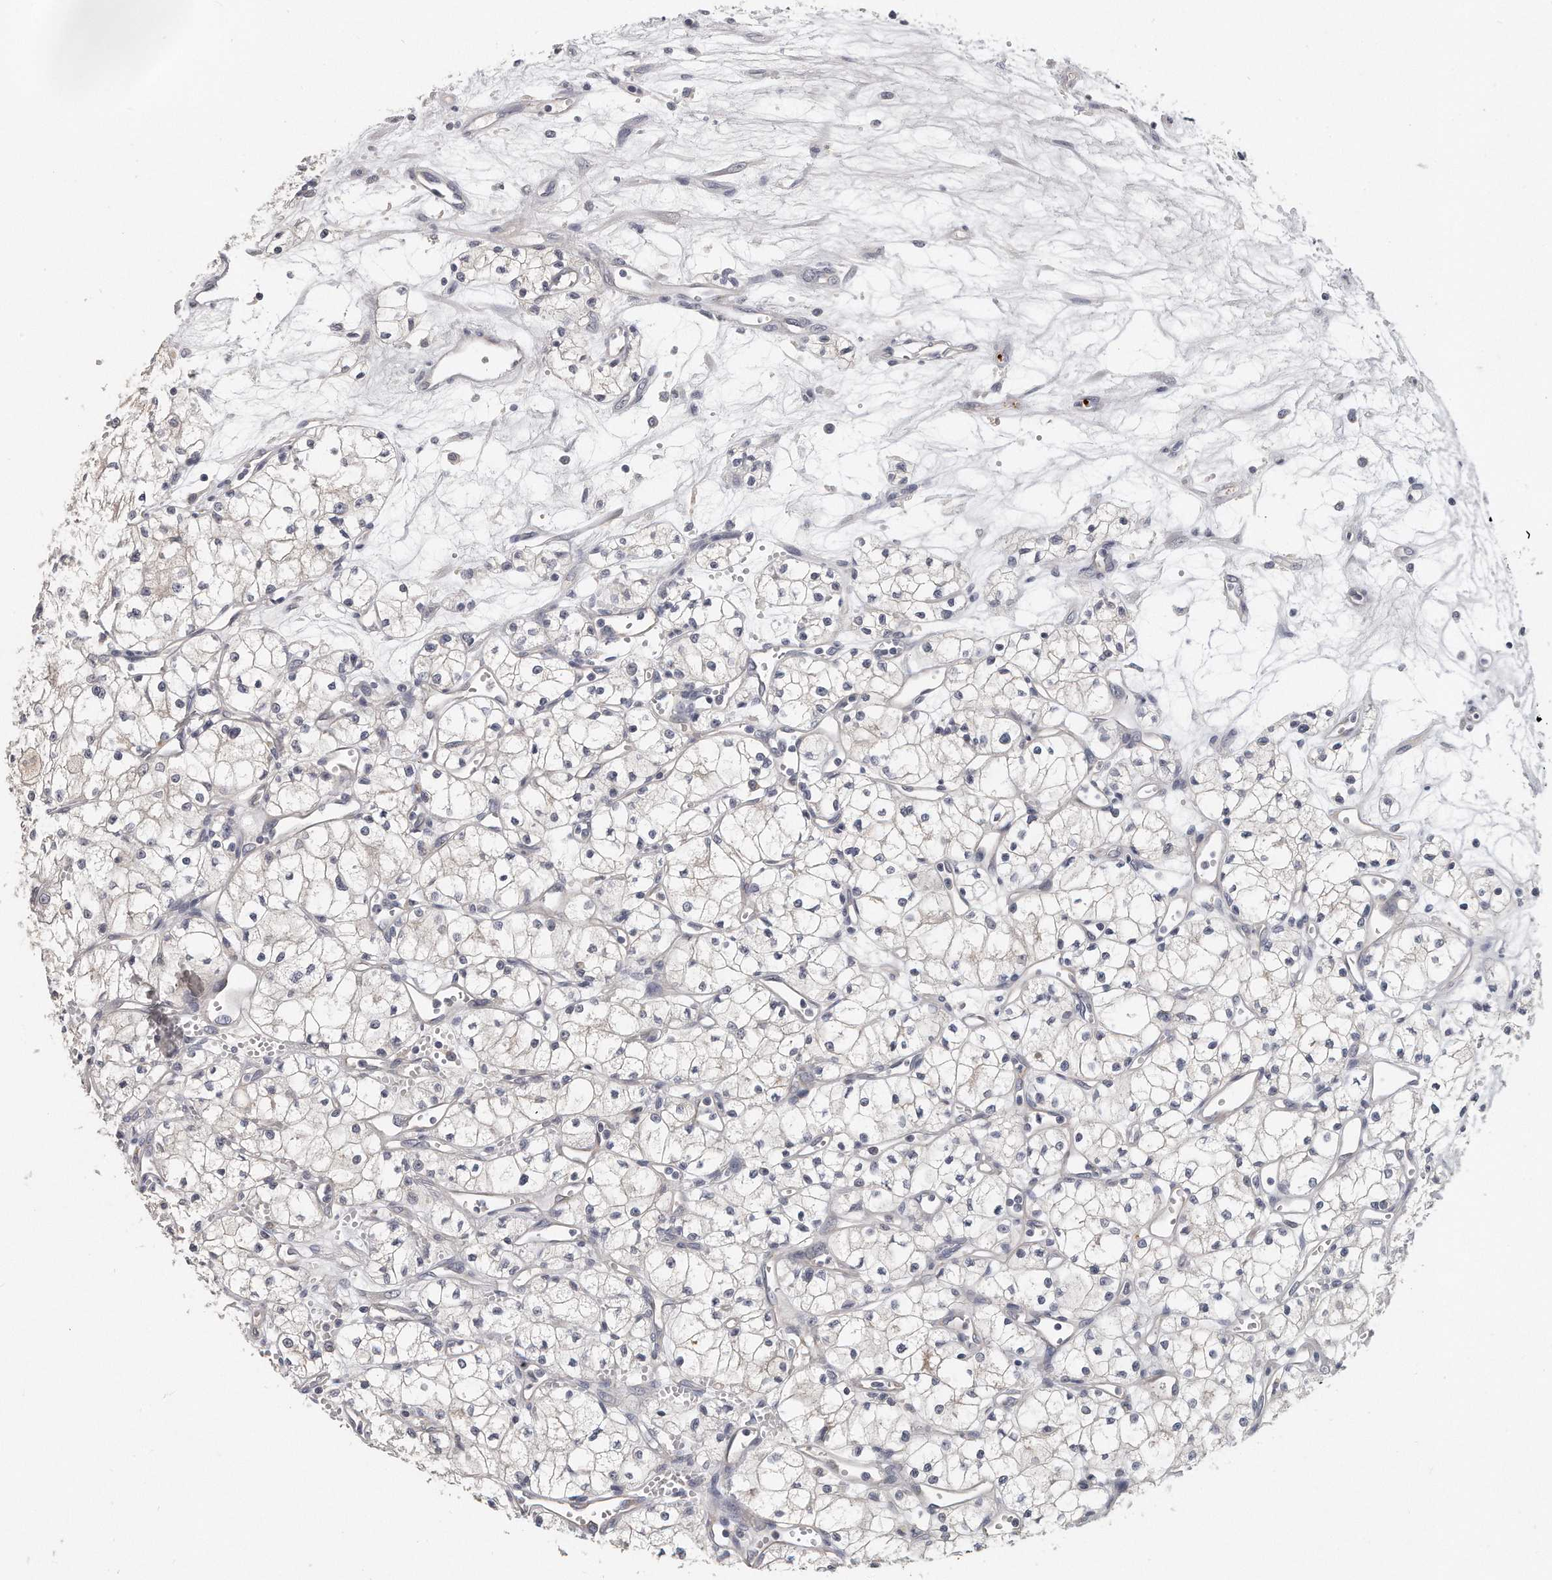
{"staining": {"intensity": "negative", "quantity": "none", "location": "none"}, "tissue": "renal cancer", "cell_type": "Tumor cells", "image_type": "cancer", "snomed": [{"axis": "morphology", "description": "Adenocarcinoma, NOS"}, {"axis": "topography", "description": "Kidney"}], "caption": "DAB (3,3'-diaminobenzidine) immunohistochemical staining of renal cancer (adenocarcinoma) demonstrates no significant expression in tumor cells.", "gene": "KLHL7", "patient": {"sex": "male", "age": 59}}